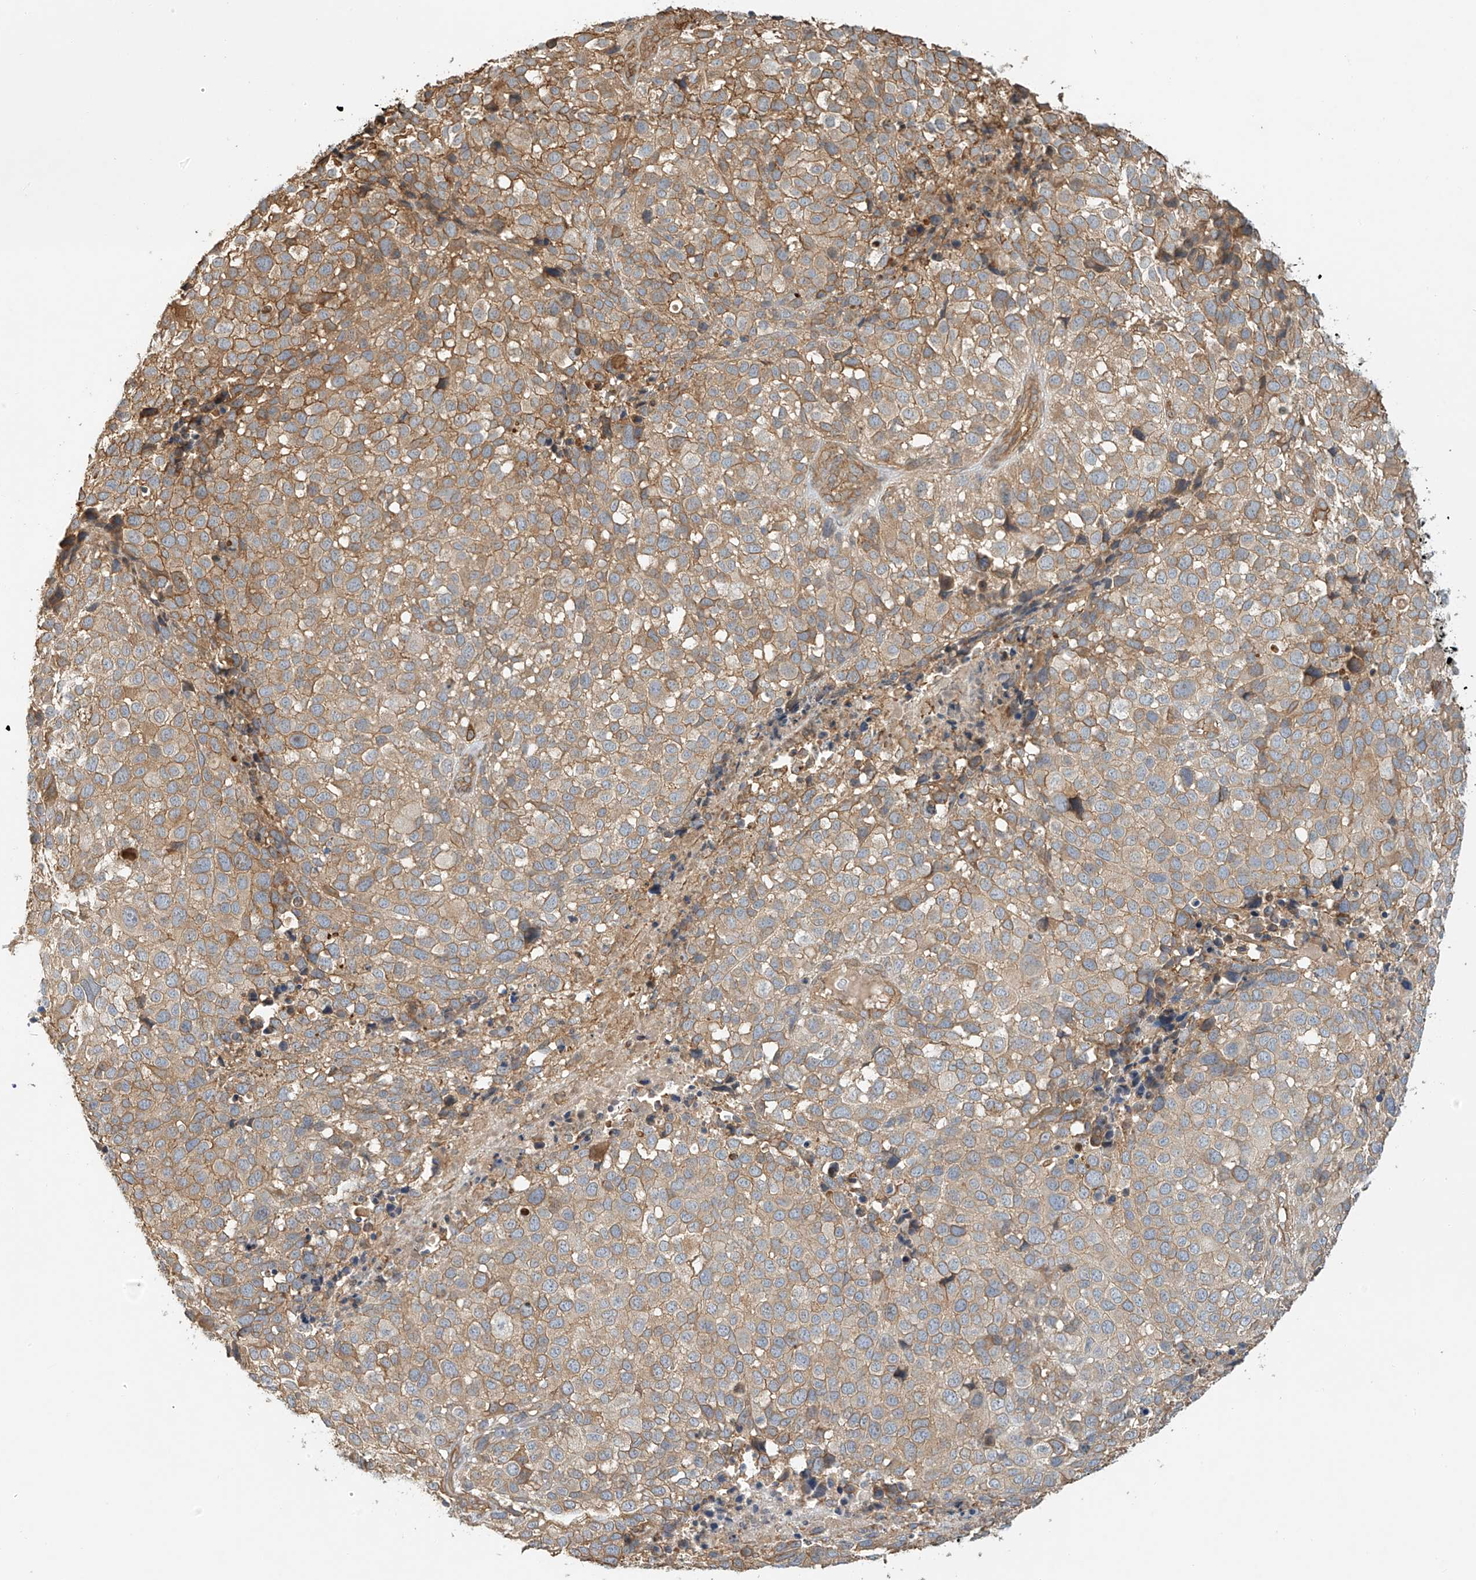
{"staining": {"intensity": "moderate", "quantity": ">75%", "location": "cytoplasmic/membranous"}, "tissue": "melanoma", "cell_type": "Tumor cells", "image_type": "cancer", "snomed": [{"axis": "morphology", "description": "Malignant melanoma, NOS"}, {"axis": "topography", "description": "Skin of trunk"}], "caption": "DAB immunohistochemical staining of human malignant melanoma displays moderate cytoplasmic/membranous protein staining in approximately >75% of tumor cells.", "gene": "CSMD3", "patient": {"sex": "male", "age": 71}}